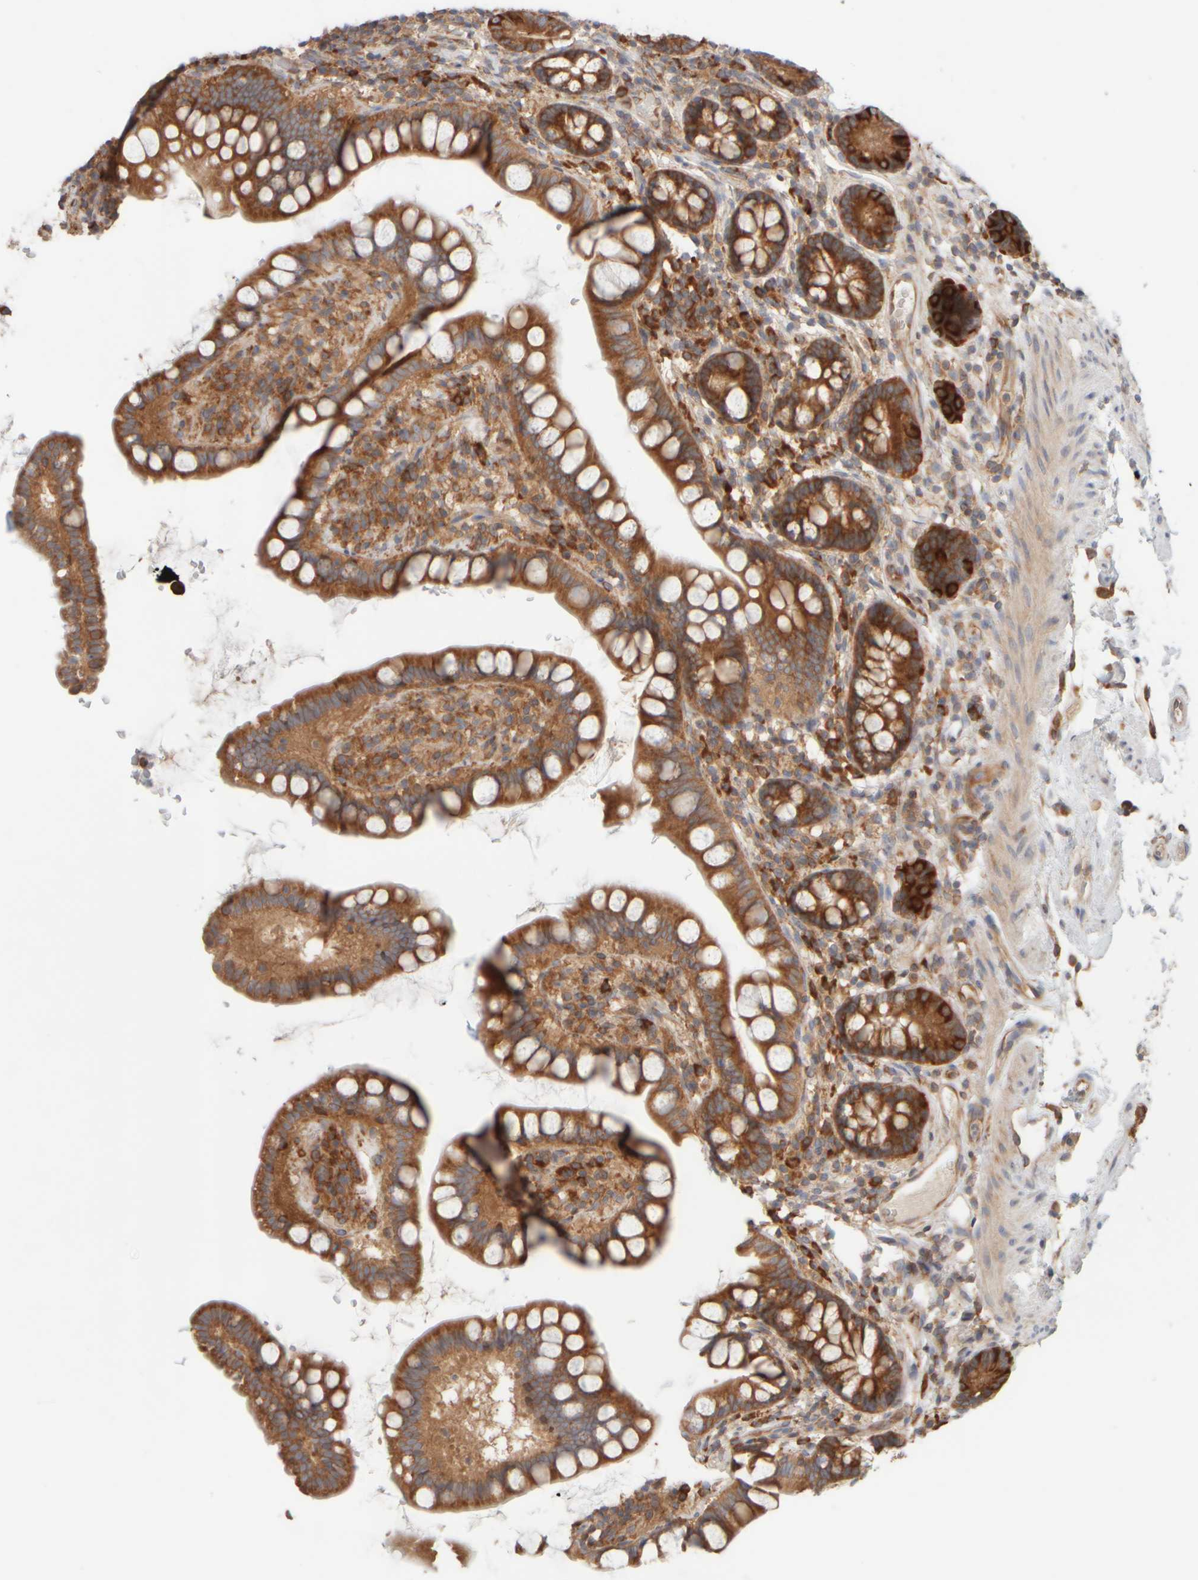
{"staining": {"intensity": "strong", "quantity": ">75%", "location": "cytoplasmic/membranous"}, "tissue": "small intestine", "cell_type": "Glandular cells", "image_type": "normal", "snomed": [{"axis": "morphology", "description": "Normal tissue, NOS"}, {"axis": "topography", "description": "Smooth muscle"}, {"axis": "topography", "description": "Small intestine"}], "caption": "DAB immunohistochemical staining of normal small intestine demonstrates strong cytoplasmic/membranous protein positivity in approximately >75% of glandular cells.", "gene": "EIF2B3", "patient": {"sex": "female", "age": 84}}